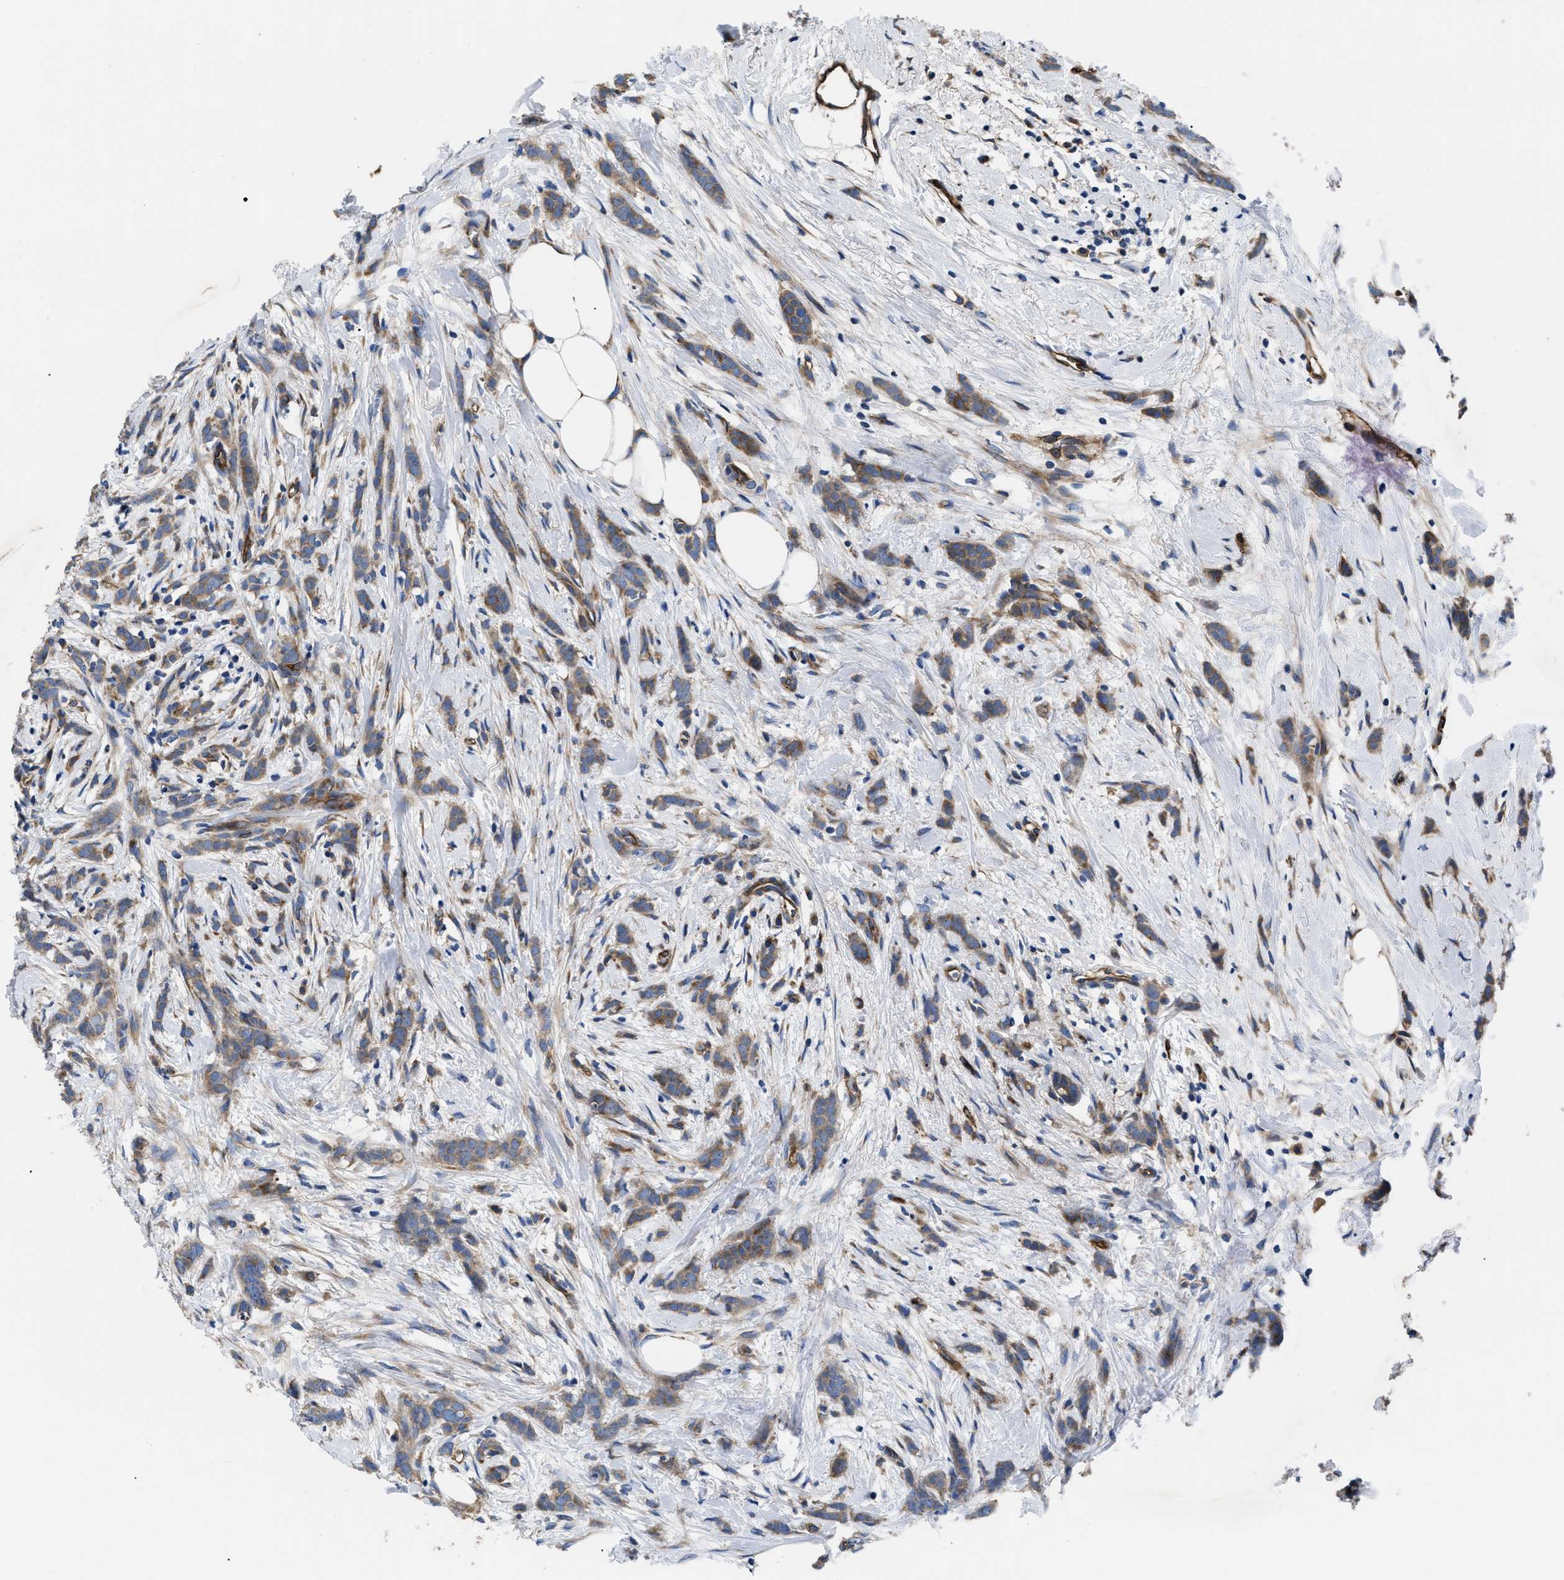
{"staining": {"intensity": "moderate", "quantity": ">75%", "location": "cytoplasmic/membranous"}, "tissue": "breast cancer", "cell_type": "Tumor cells", "image_type": "cancer", "snomed": [{"axis": "morphology", "description": "Lobular carcinoma, in situ"}, {"axis": "morphology", "description": "Lobular carcinoma"}, {"axis": "topography", "description": "Breast"}], "caption": "Tumor cells demonstrate moderate cytoplasmic/membranous positivity in about >75% of cells in breast cancer.", "gene": "NT5E", "patient": {"sex": "female", "age": 41}}